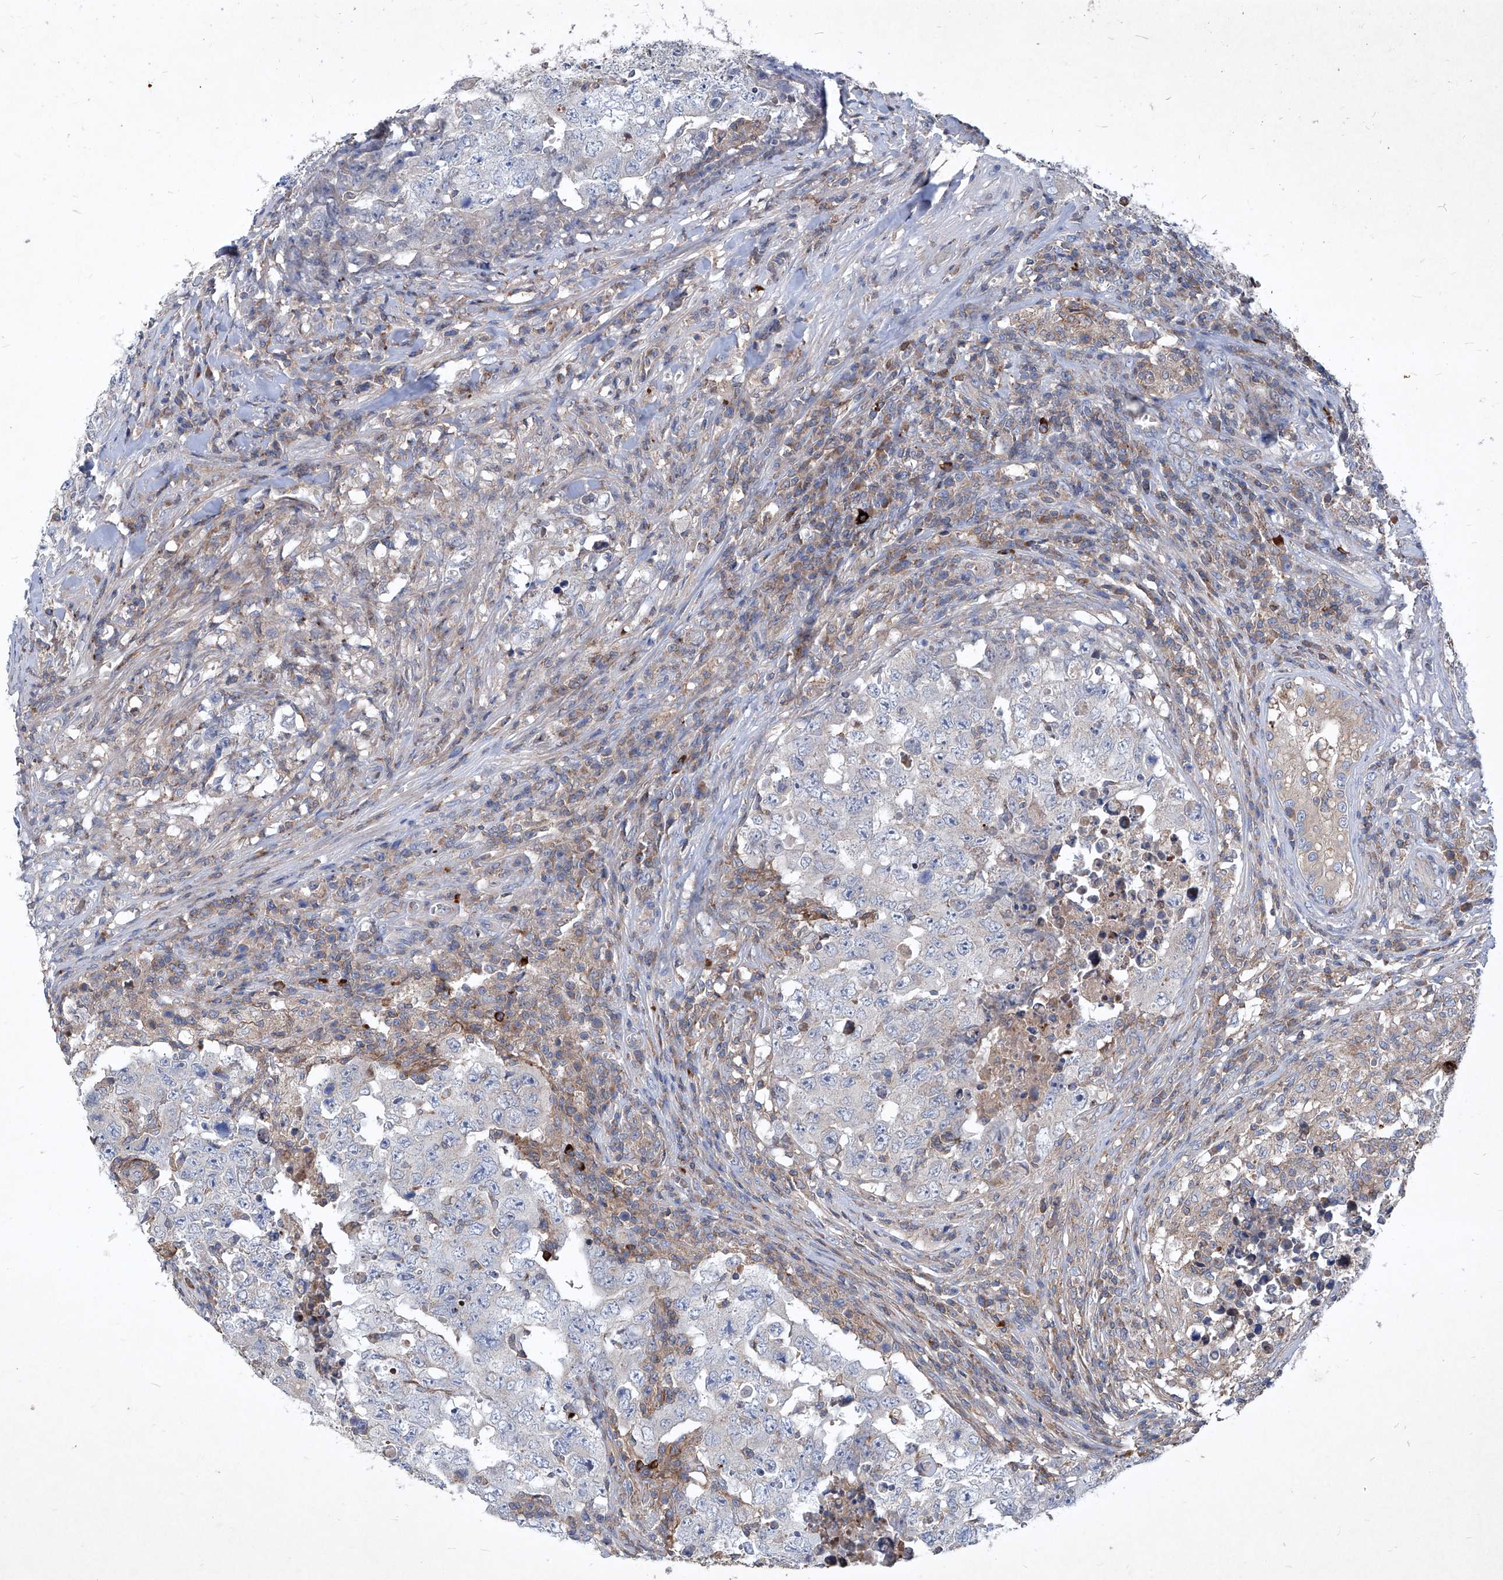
{"staining": {"intensity": "negative", "quantity": "none", "location": "none"}, "tissue": "testis cancer", "cell_type": "Tumor cells", "image_type": "cancer", "snomed": [{"axis": "morphology", "description": "Carcinoma, Embryonal, NOS"}, {"axis": "topography", "description": "Testis"}], "caption": "High power microscopy image of an immunohistochemistry (IHC) histopathology image of testis cancer, revealing no significant expression in tumor cells.", "gene": "EPHA8", "patient": {"sex": "male", "age": 26}}